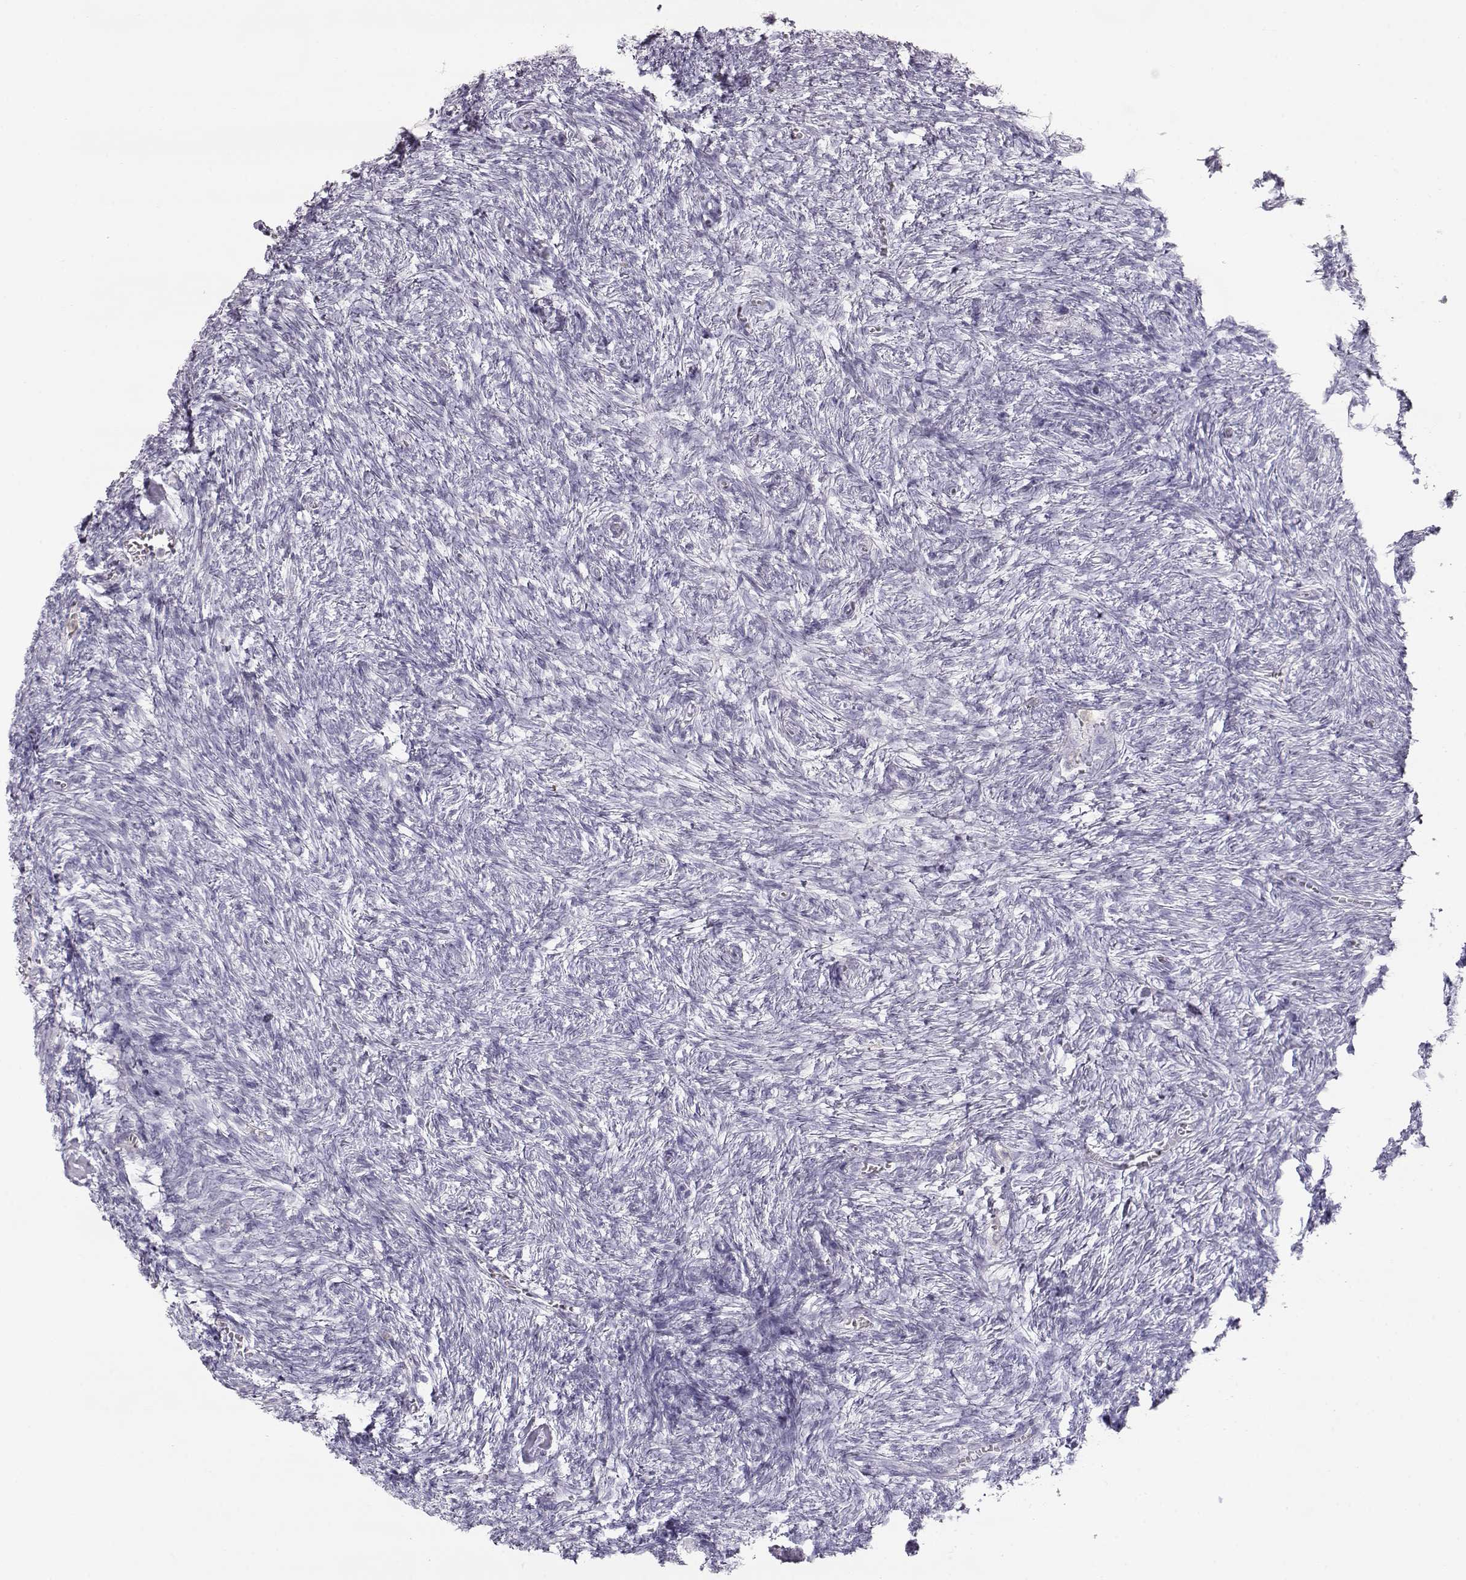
{"staining": {"intensity": "negative", "quantity": "none", "location": "none"}, "tissue": "ovary", "cell_type": "Follicle cells", "image_type": "normal", "snomed": [{"axis": "morphology", "description": "Normal tissue, NOS"}, {"axis": "topography", "description": "Ovary"}], "caption": "Follicle cells show no significant expression in normal ovary.", "gene": "MIP", "patient": {"sex": "female", "age": 43}}